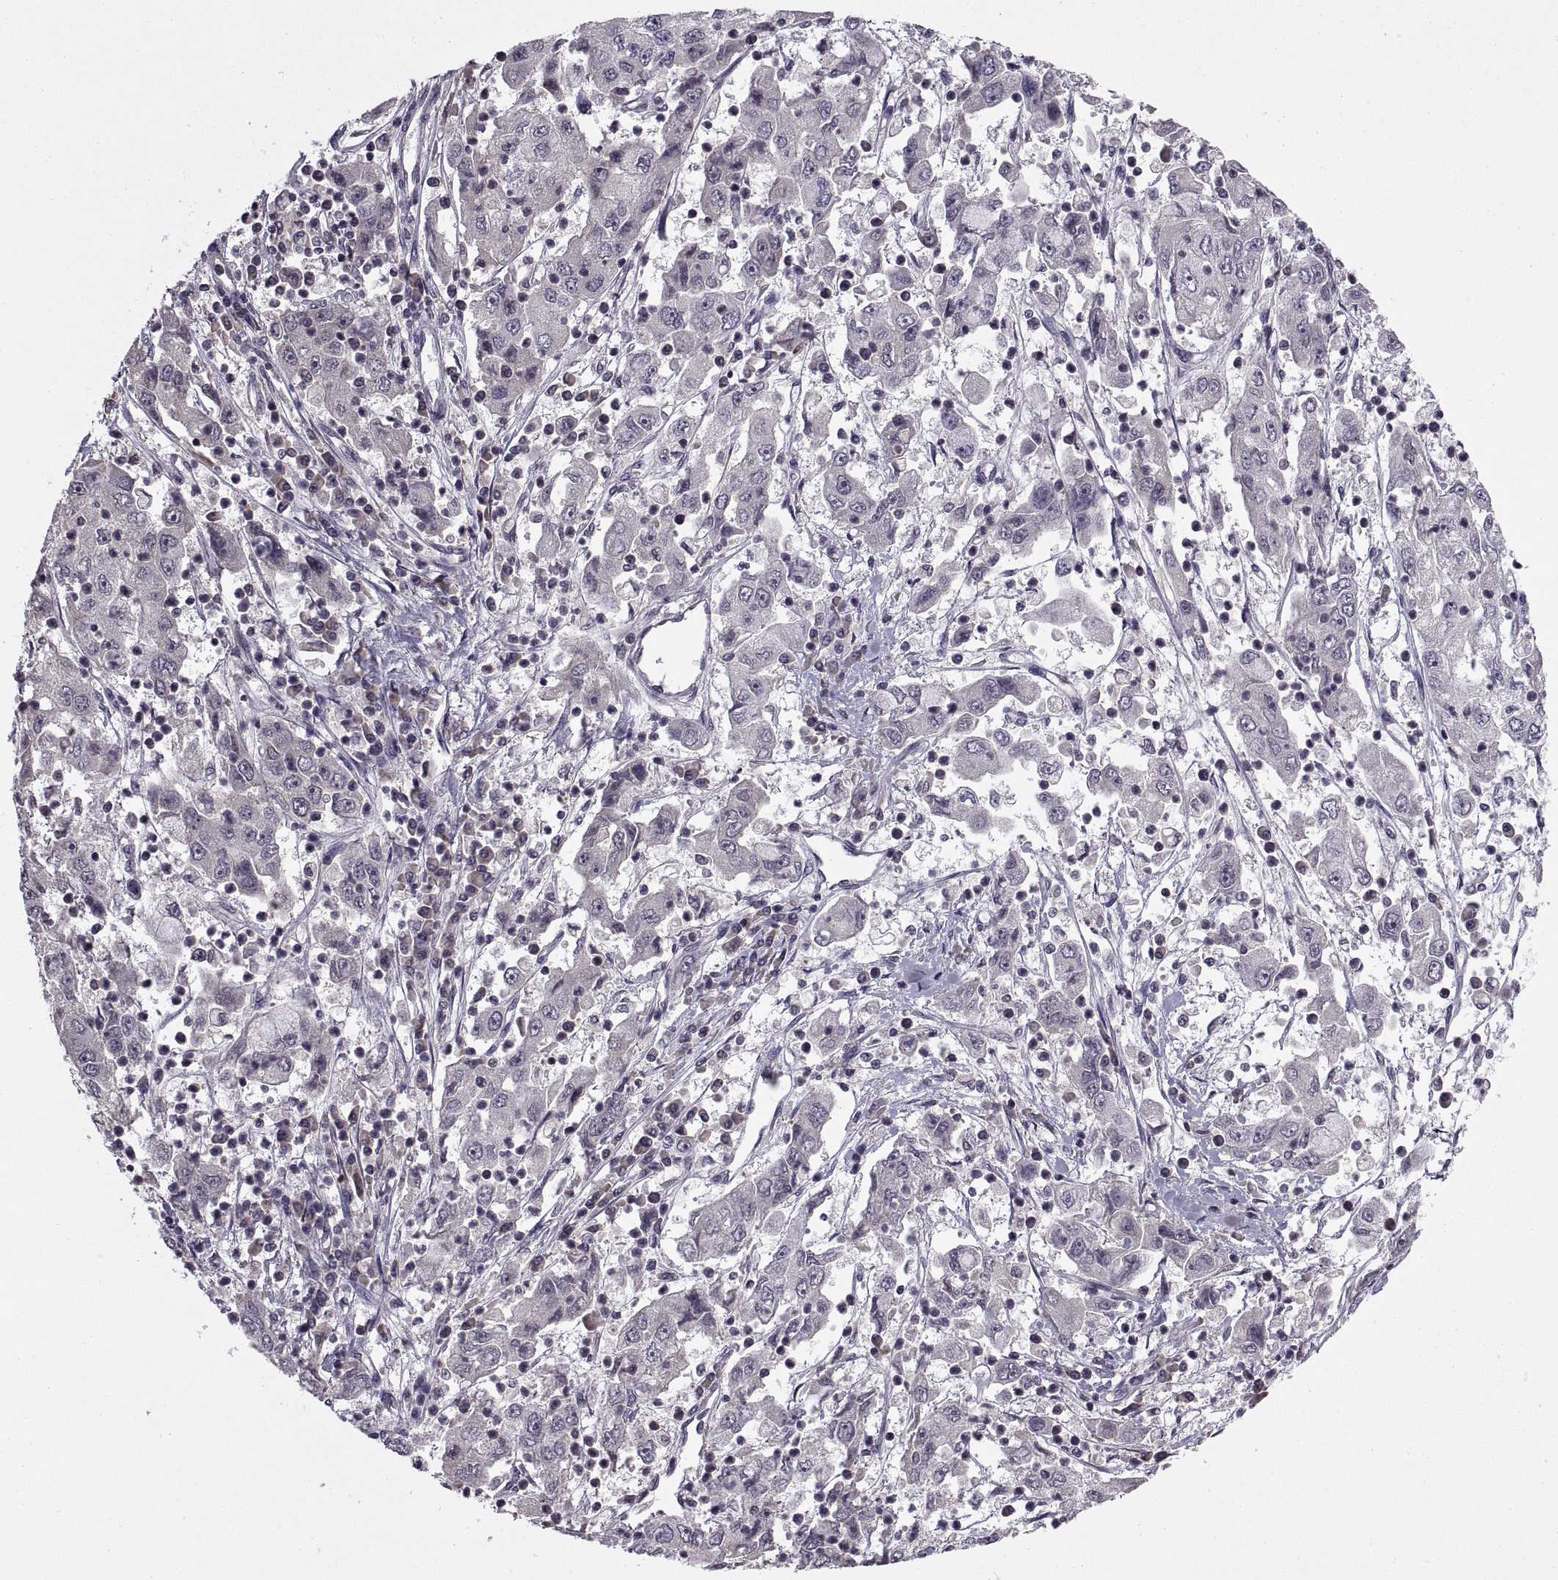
{"staining": {"intensity": "negative", "quantity": "none", "location": "none"}, "tissue": "cervical cancer", "cell_type": "Tumor cells", "image_type": "cancer", "snomed": [{"axis": "morphology", "description": "Squamous cell carcinoma, NOS"}, {"axis": "topography", "description": "Cervix"}], "caption": "DAB immunohistochemical staining of cervical cancer exhibits no significant staining in tumor cells.", "gene": "INTS3", "patient": {"sex": "female", "age": 36}}